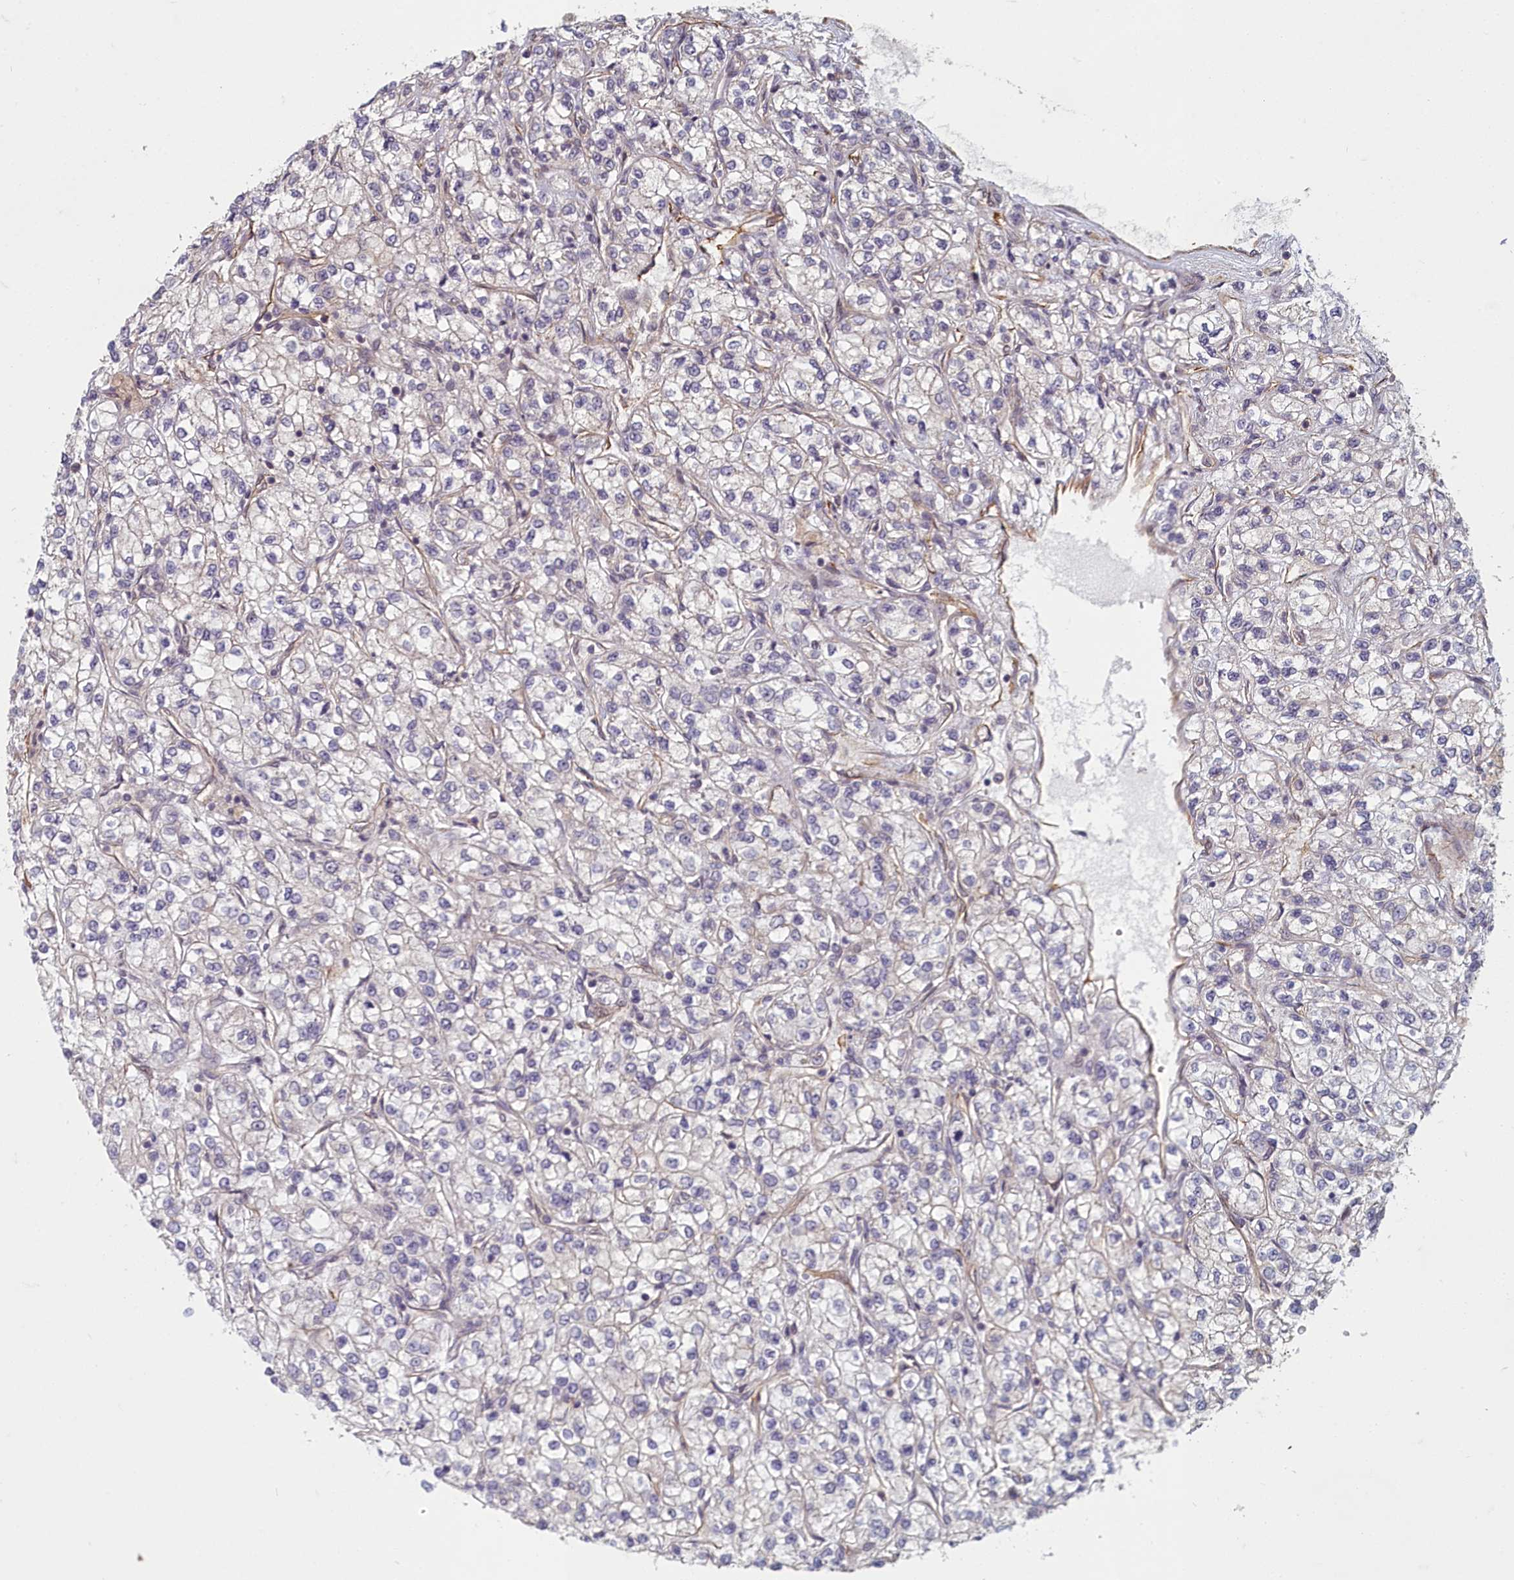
{"staining": {"intensity": "negative", "quantity": "none", "location": "none"}, "tissue": "renal cancer", "cell_type": "Tumor cells", "image_type": "cancer", "snomed": [{"axis": "morphology", "description": "Adenocarcinoma, NOS"}, {"axis": "topography", "description": "Kidney"}], "caption": "Tumor cells are negative for protein expression in human renal adenocarcinoma.", "gene": "TSPYL4", "patient": {"sex": "male", "age": 80}}